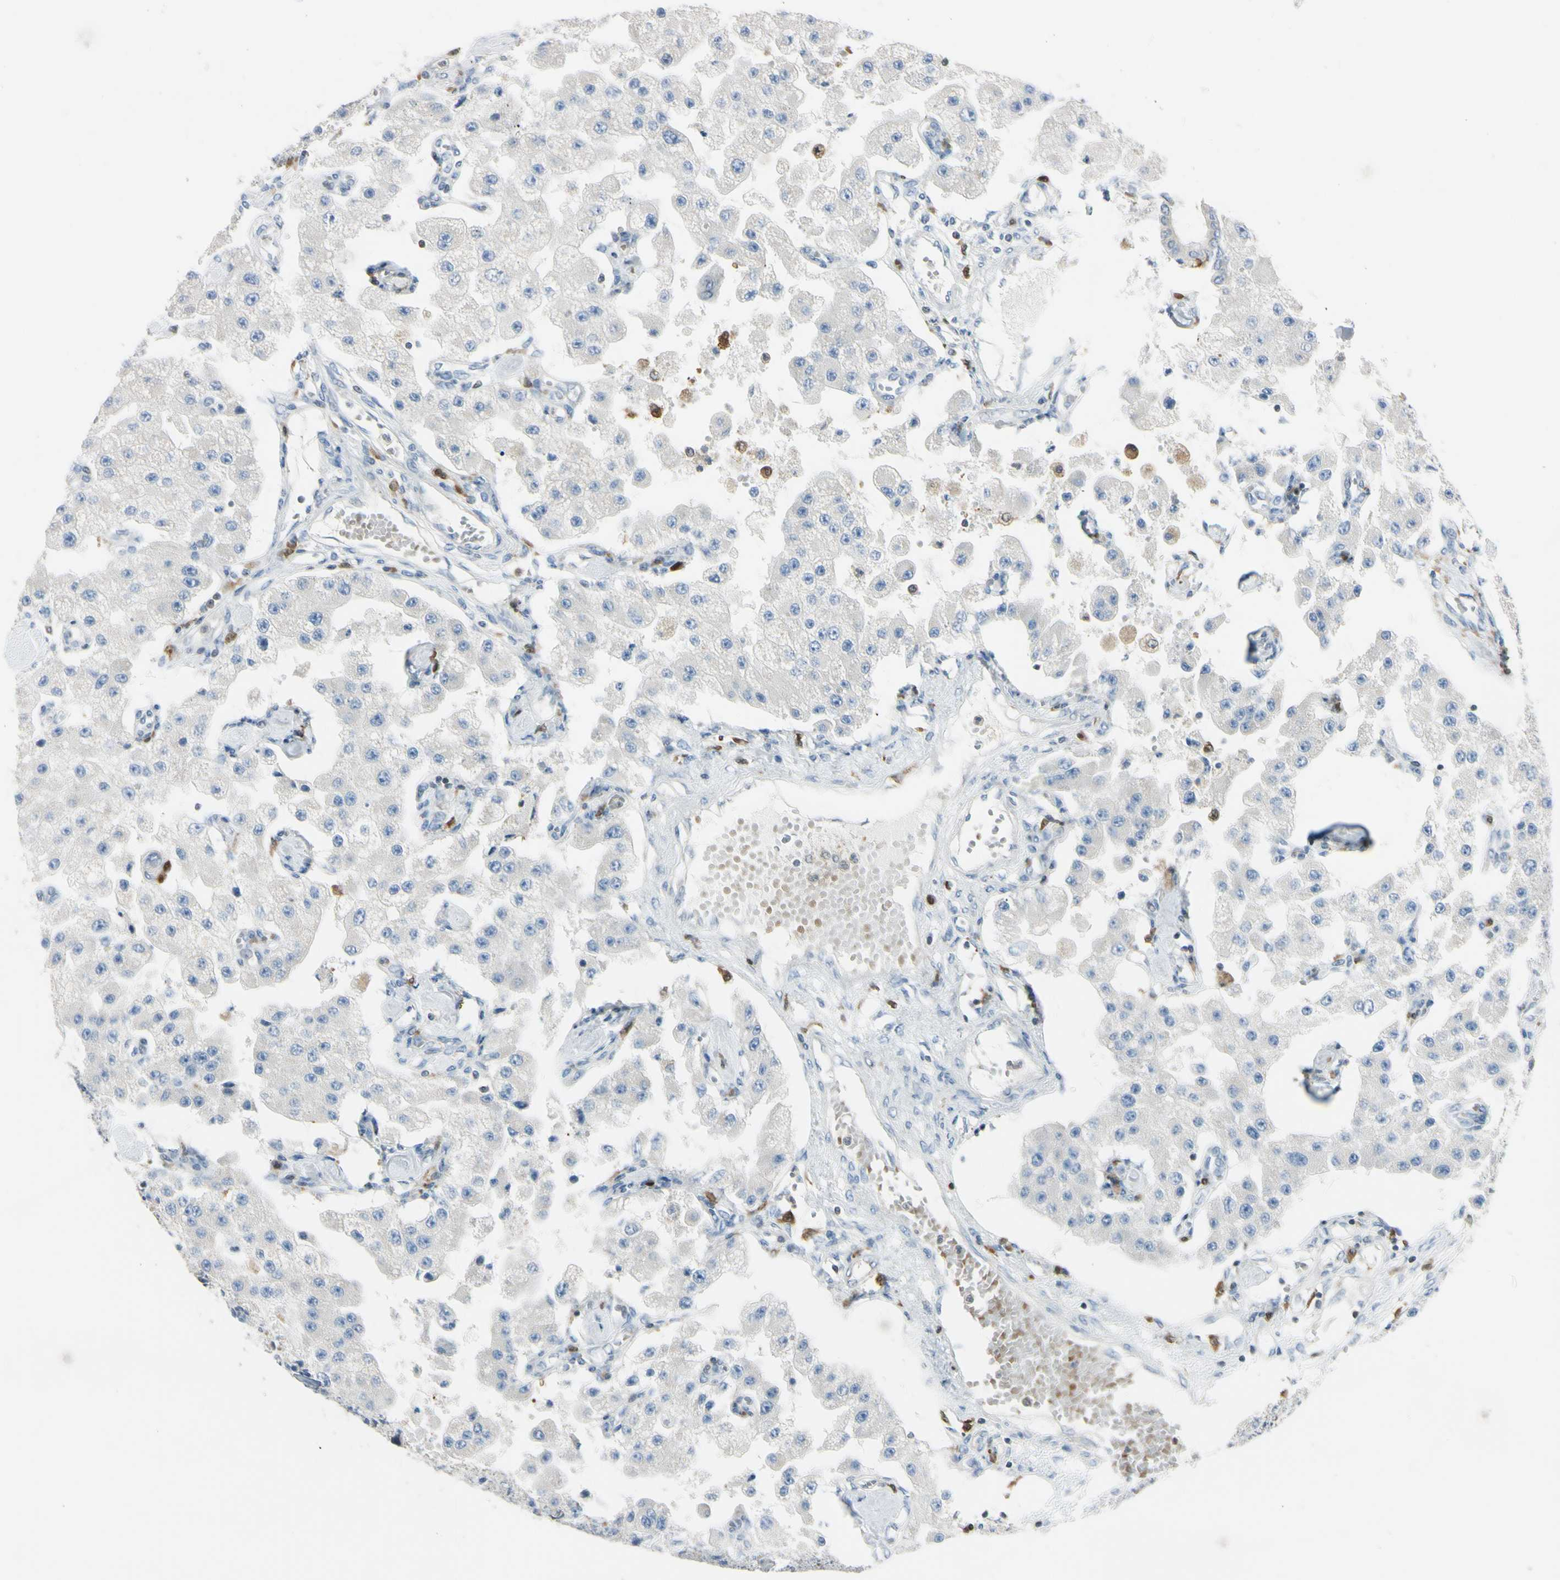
{"staining": {"intensity": "weak", "quantity": ">75%", "location": "cytoplasmic/membranous"}, "tissue": "carcinoid", "cell_type": "Tumor cells", "image_type": "cancer", "snomed": [{"axis": "morphology", "description": "Carcinoid, malignant, NOS"}, {"axis": "topography", "description": "Pancreas"}], "caption": "Immunohistochemical staining of malignant carcinoid reveals weak cytoplasmic/membranous protein expression in about >75% of tumor cells.", "gene": "CYRIB", "patient": {"sex": "male", "age": 41}}